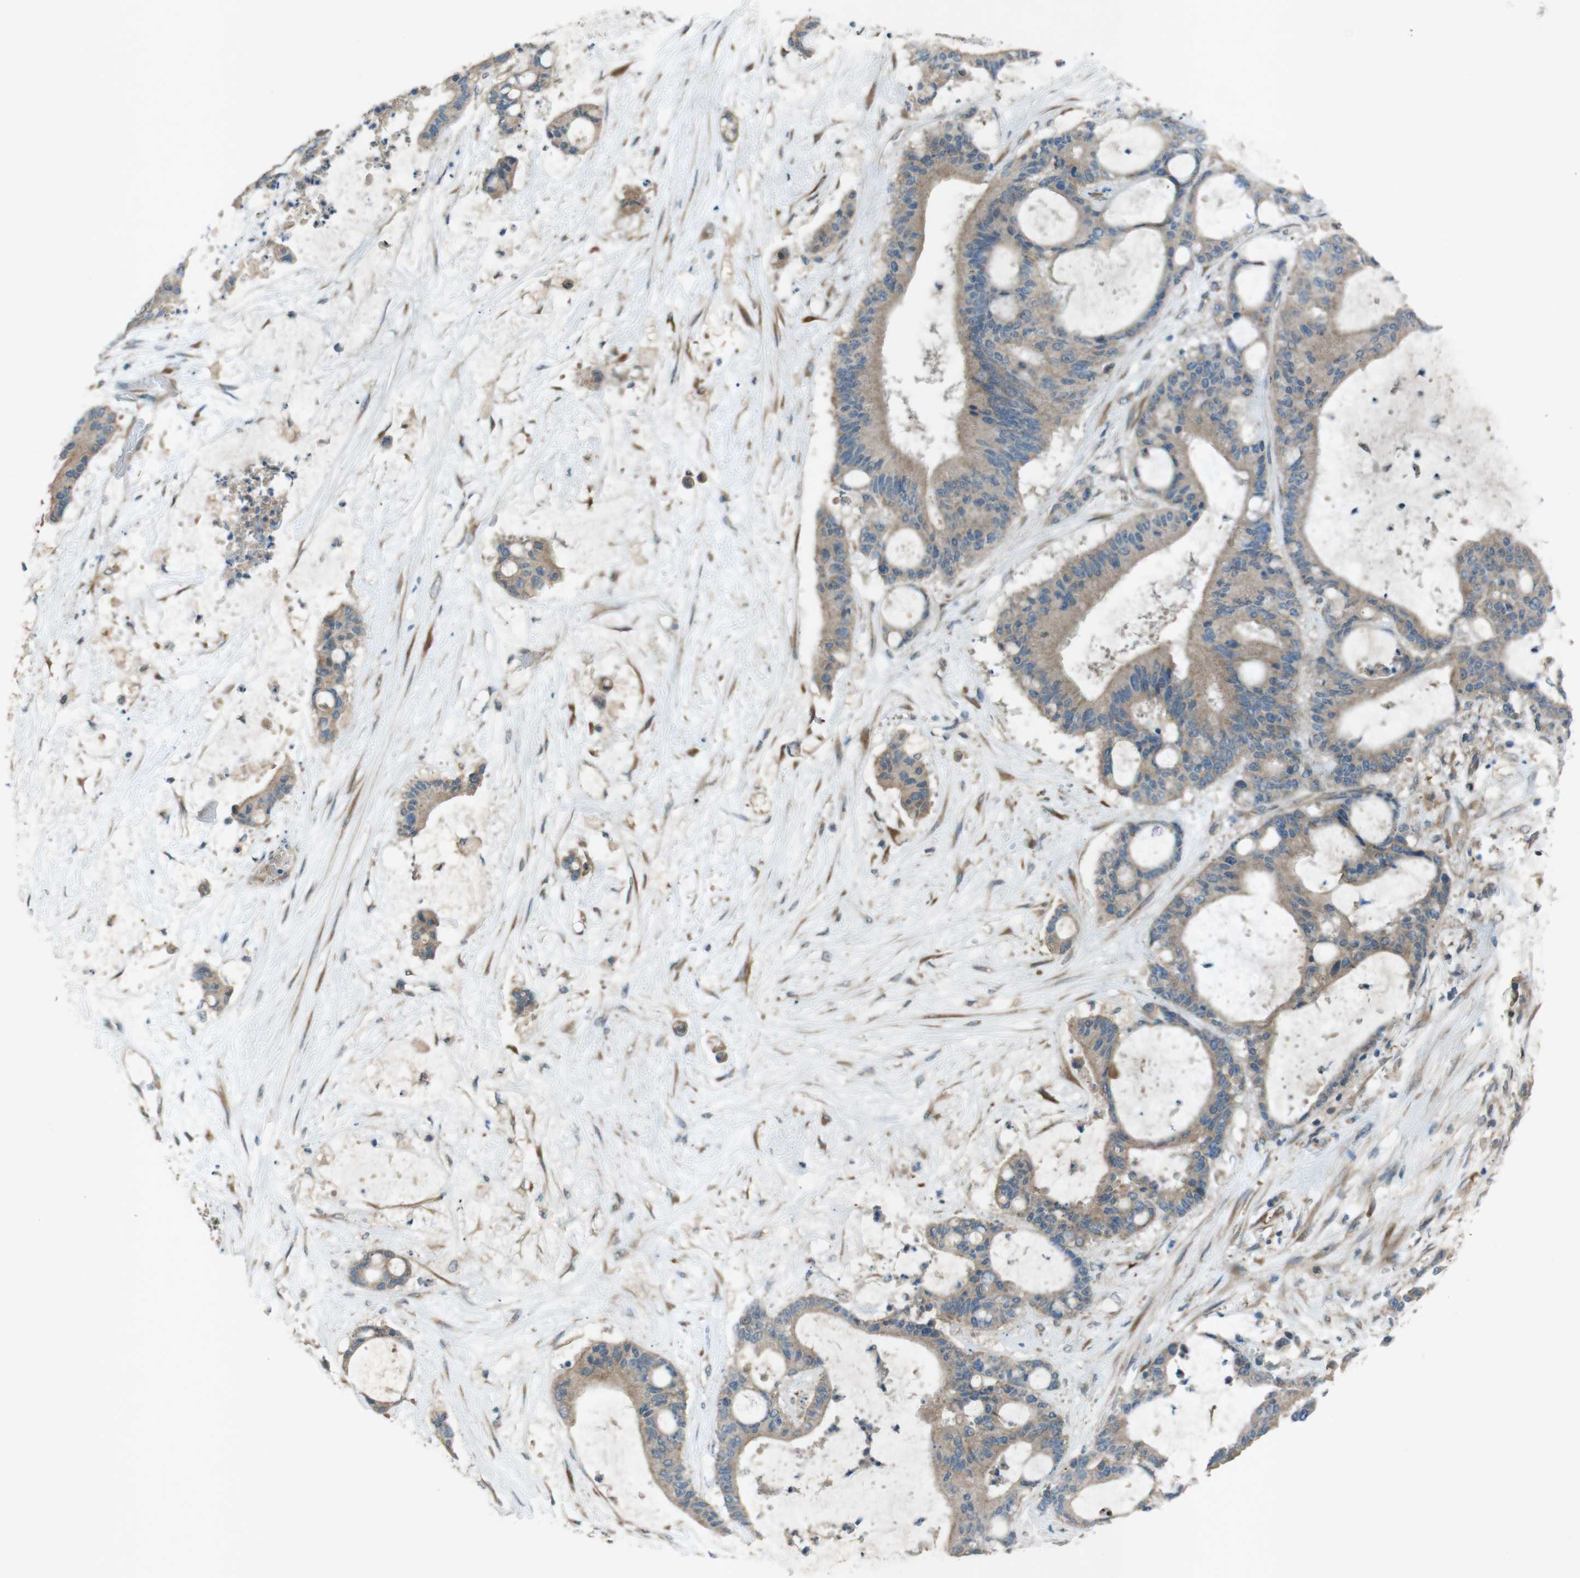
{"staining": {"intensity": "weak", "quantity": ">75%", "location": "cytoplasmic/membranous"}, "tissue": "liver cancer", "cell_type": "Tumor cells", "image_type": "cancer", "snomed": [{"axis": "morphology", "description": "Cholangiocarcinoma"}, {"axis": "topography", "description": "Liver"}], "caption": "Protein staining of cholangiocarcinoma (liver) tissue shows weak cytoplasmic/membranous expression in about >75% of tumor cells. (Brightfield microscopy of DAB IHC at high magnification).", "gene": "TMEM41B", "patient": {"sex": "female", "age": 73}}